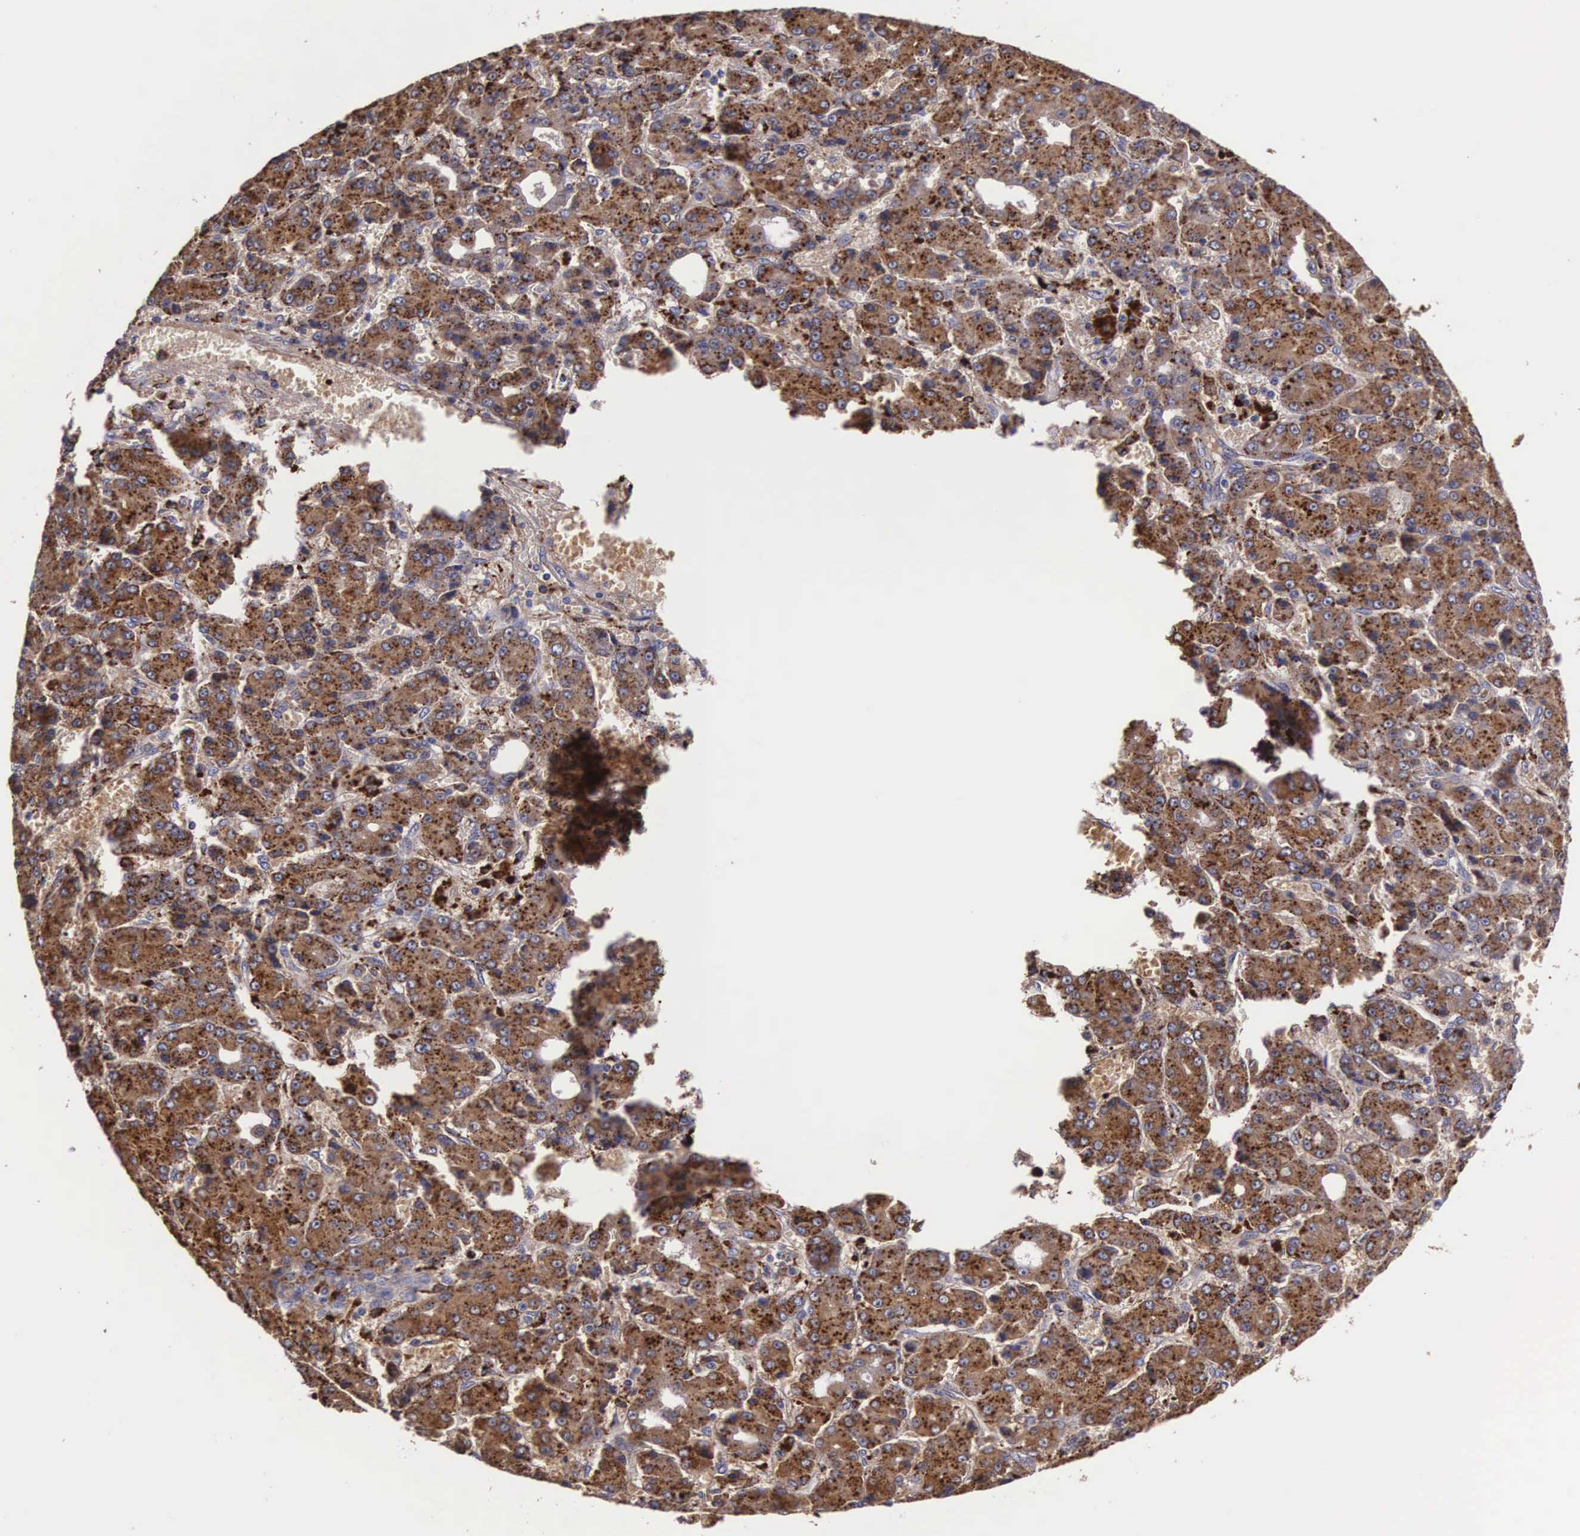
{"staining": {"intensity": "strong", "quantity": ">75%", "location": "cytoplasmic/membranous"}, "tissue": "liver cancer", "cell_type": "Tumor cells", "image_type": "cancer", "snomed": [{"axis": "morphology", "description": "Carcinoma, Hepatocellular, NOS"}, {"axis": "topography", "description": "Liver"}], "caption": "Immunohistochemistry (IHC) (DAB (3,3'-diaminobenzidine)) staining of human hepatocellular carcinoma (liver) displays strong cytoplasmic/membranous protein expression in about >75% of tumor cells.", "gene": "NAGA", "patient": {"sex": "male", "age": 69}}